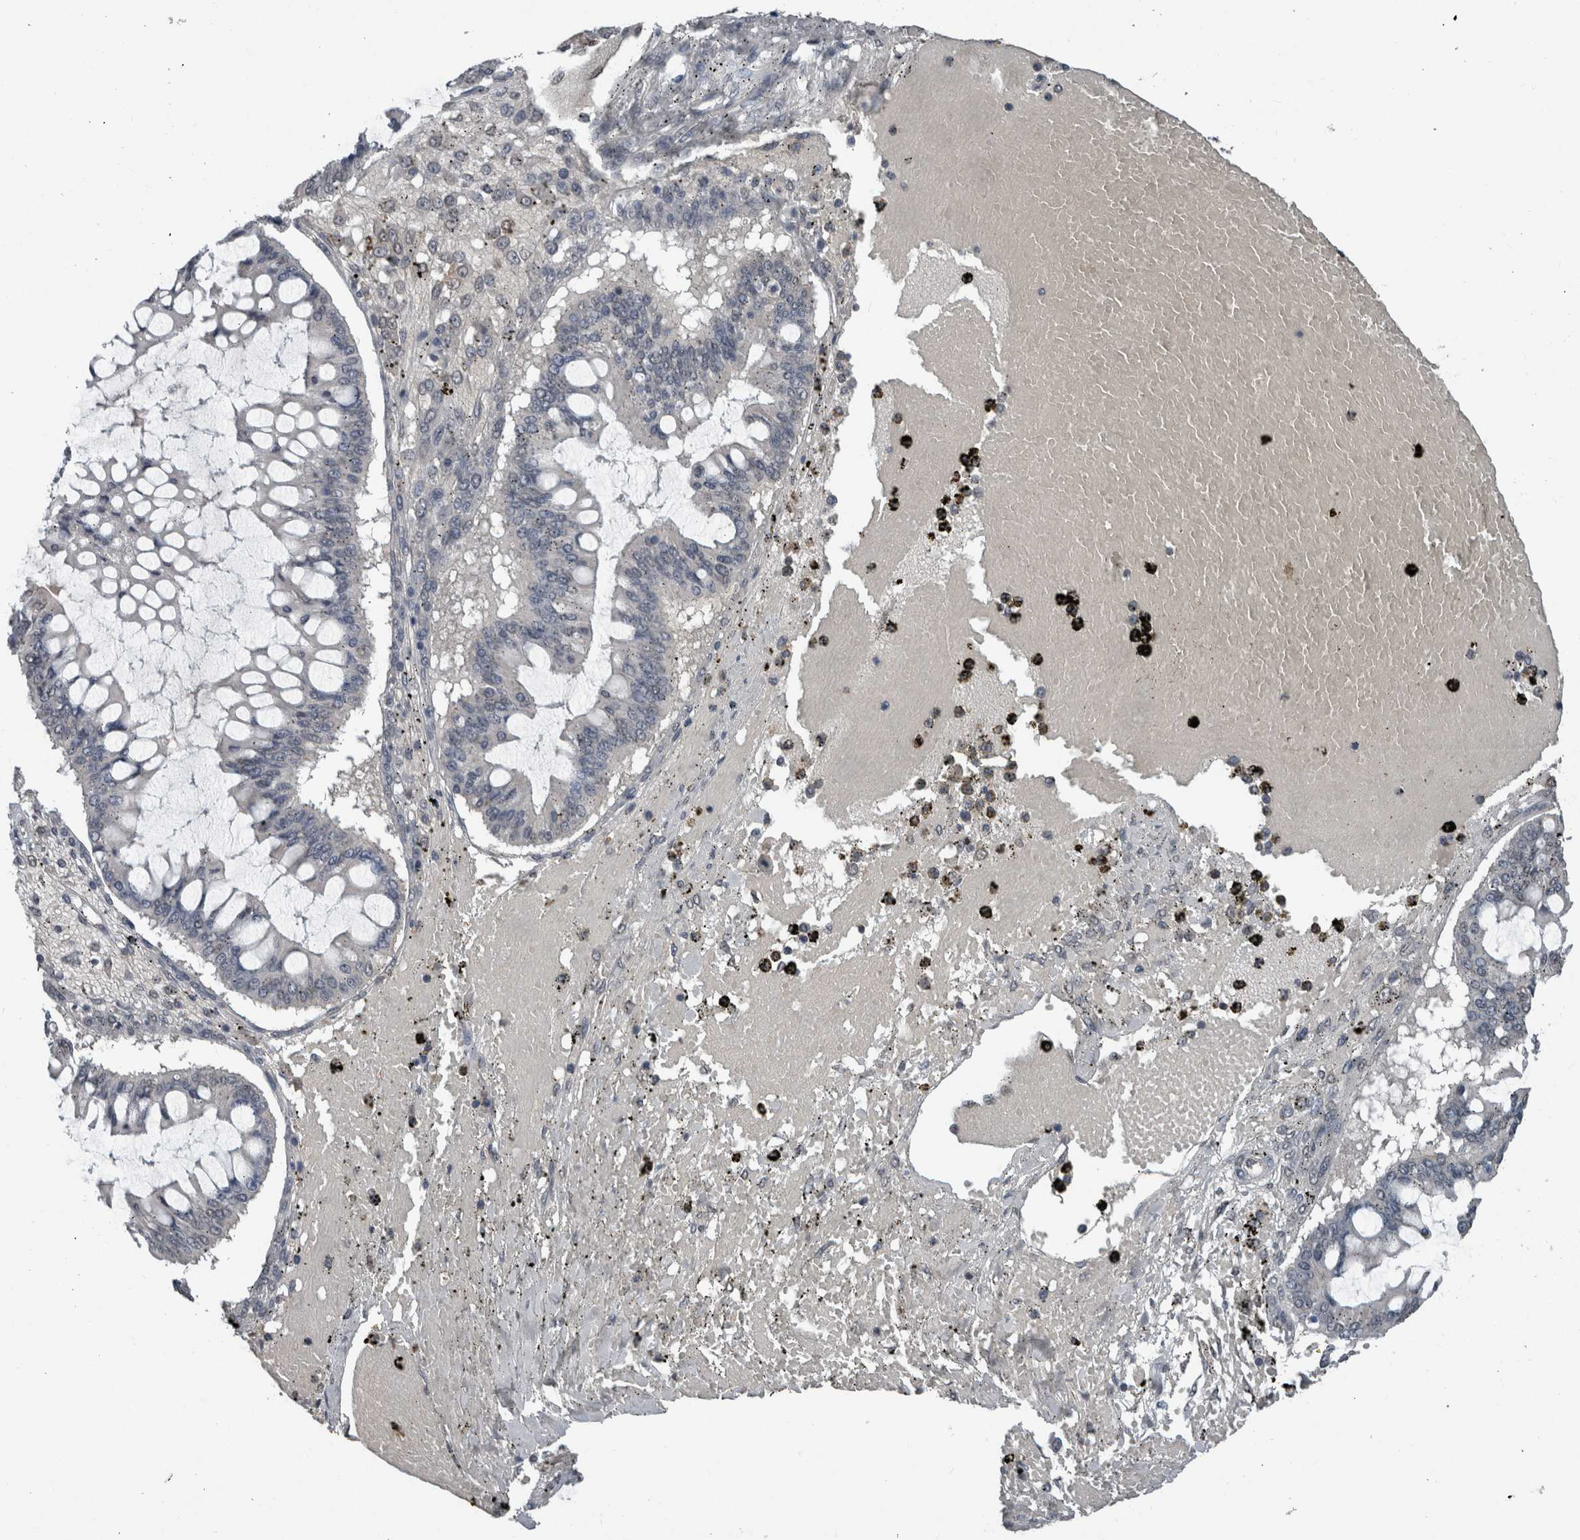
{"staining": {"intensity": "negative", "quantity": "none", "location": "none"}, "tissue": "ovarian cancer", "cell_type": "Tumor cells", "image_type": "cancer", "snomed": [{"axis": "morphology", "description": "Cystadenocarcinoma, mucinous, NOS"}, {"axis": "topography", "description": "Ovary"}], "caption": "High magnification brightfield microscopy of ovarian mucinous cystadenocarcinoma stained with DAB (3,3'-diaminobenzidine) (brown) and counterstained with hematoxylin (blue): tumor cells show no significant staining.", "gene": "MAFF", "patient": {"sex": "female", "age": 73}}